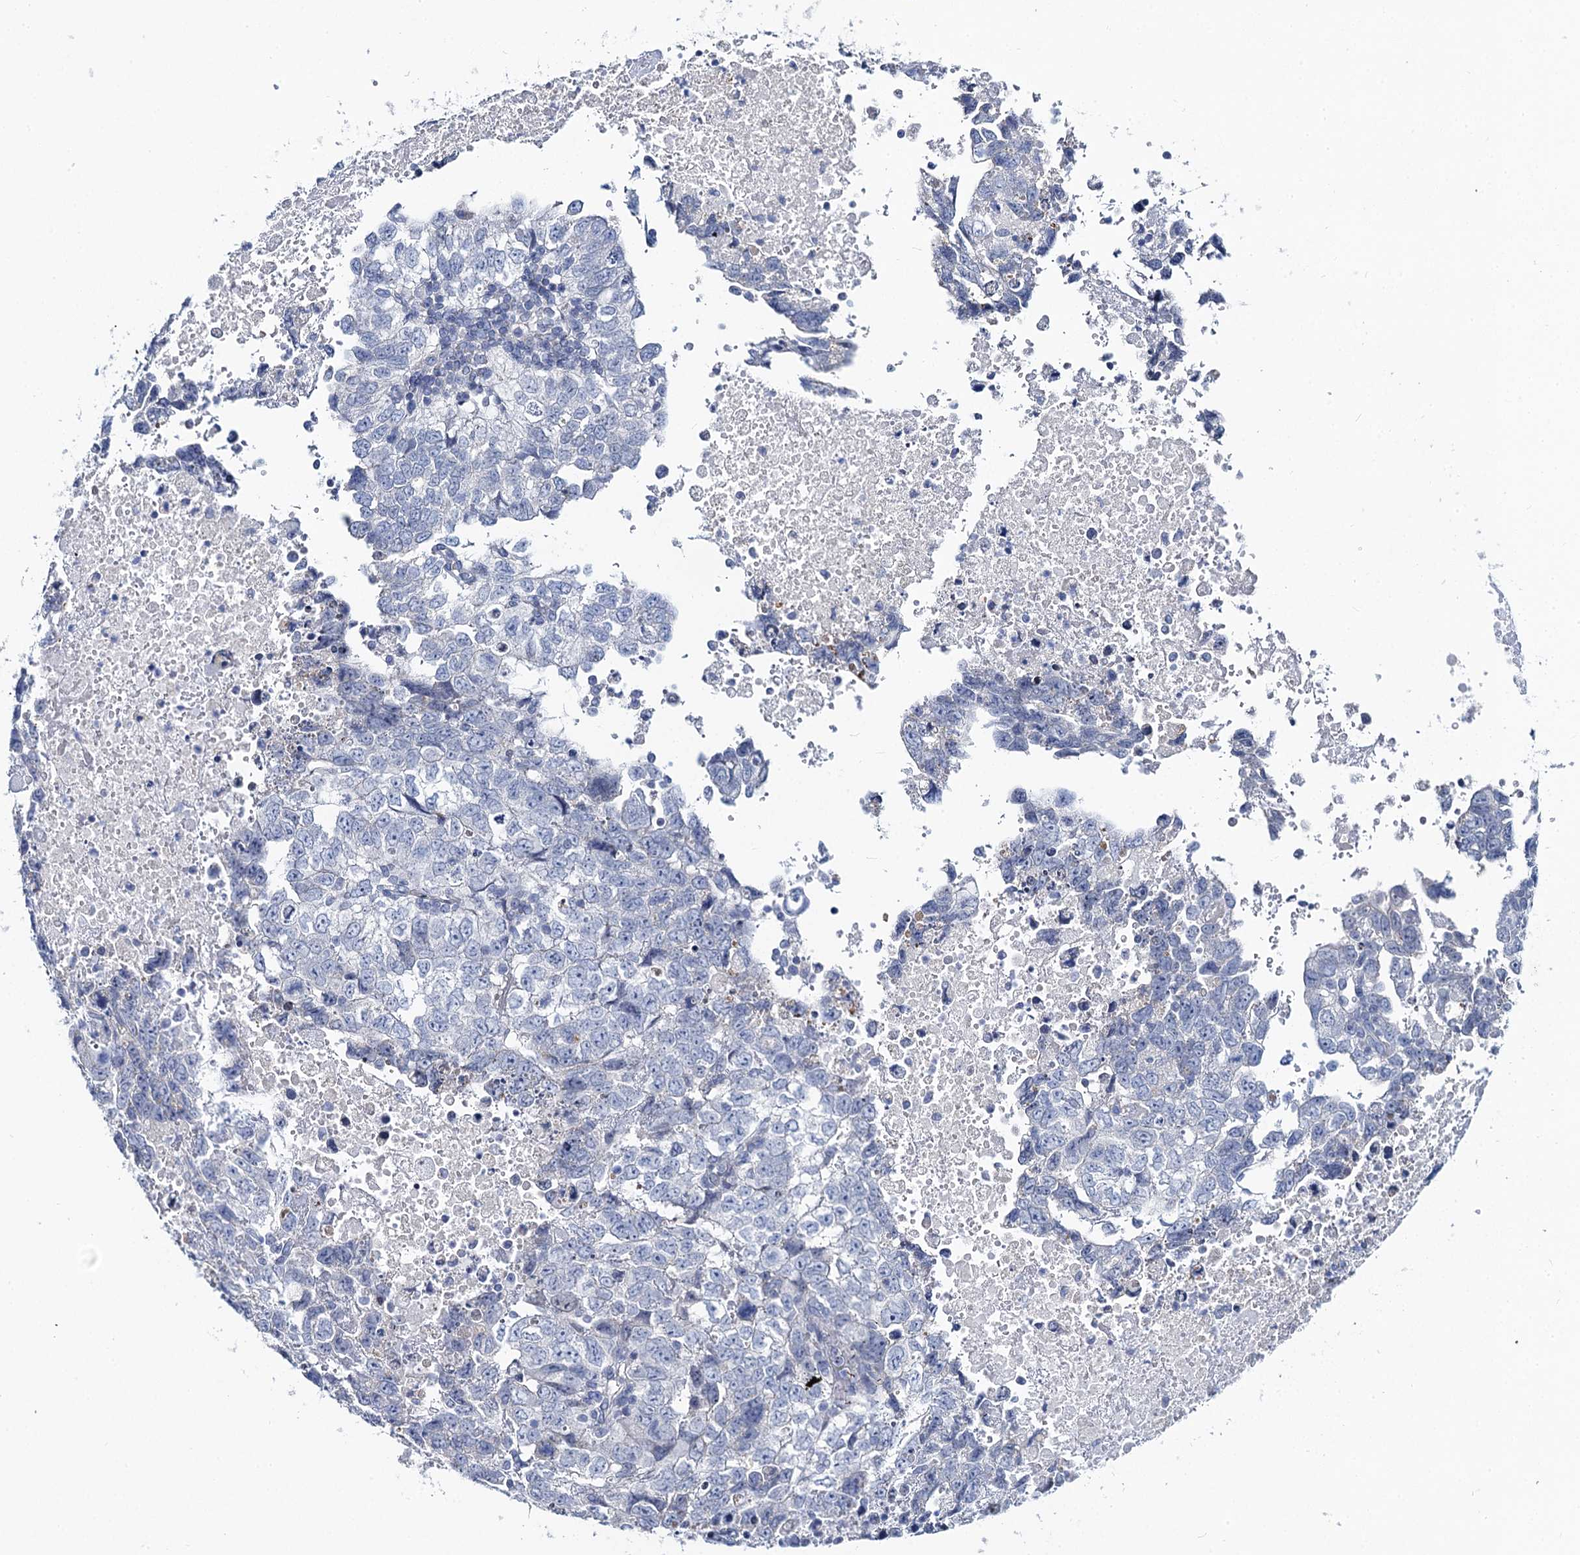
{"staining": {"intensity": "negative", "quantity": "none", "location": "none"}, "tissue": "testis cancer", "cell_type": "Tumor cells", "image_type": "cancer", "snomed": [{"axis": "morphology", "description": "Carcinoma, Embryonal, NOS"}, {"axis": "topography", "description": "Testis"}], "caption": "Tumor cells are negative for brown protein staining in testis embryonal carcinoma.", "gene": "TOX3", "patient": {"sex": "male", "age": 37}}